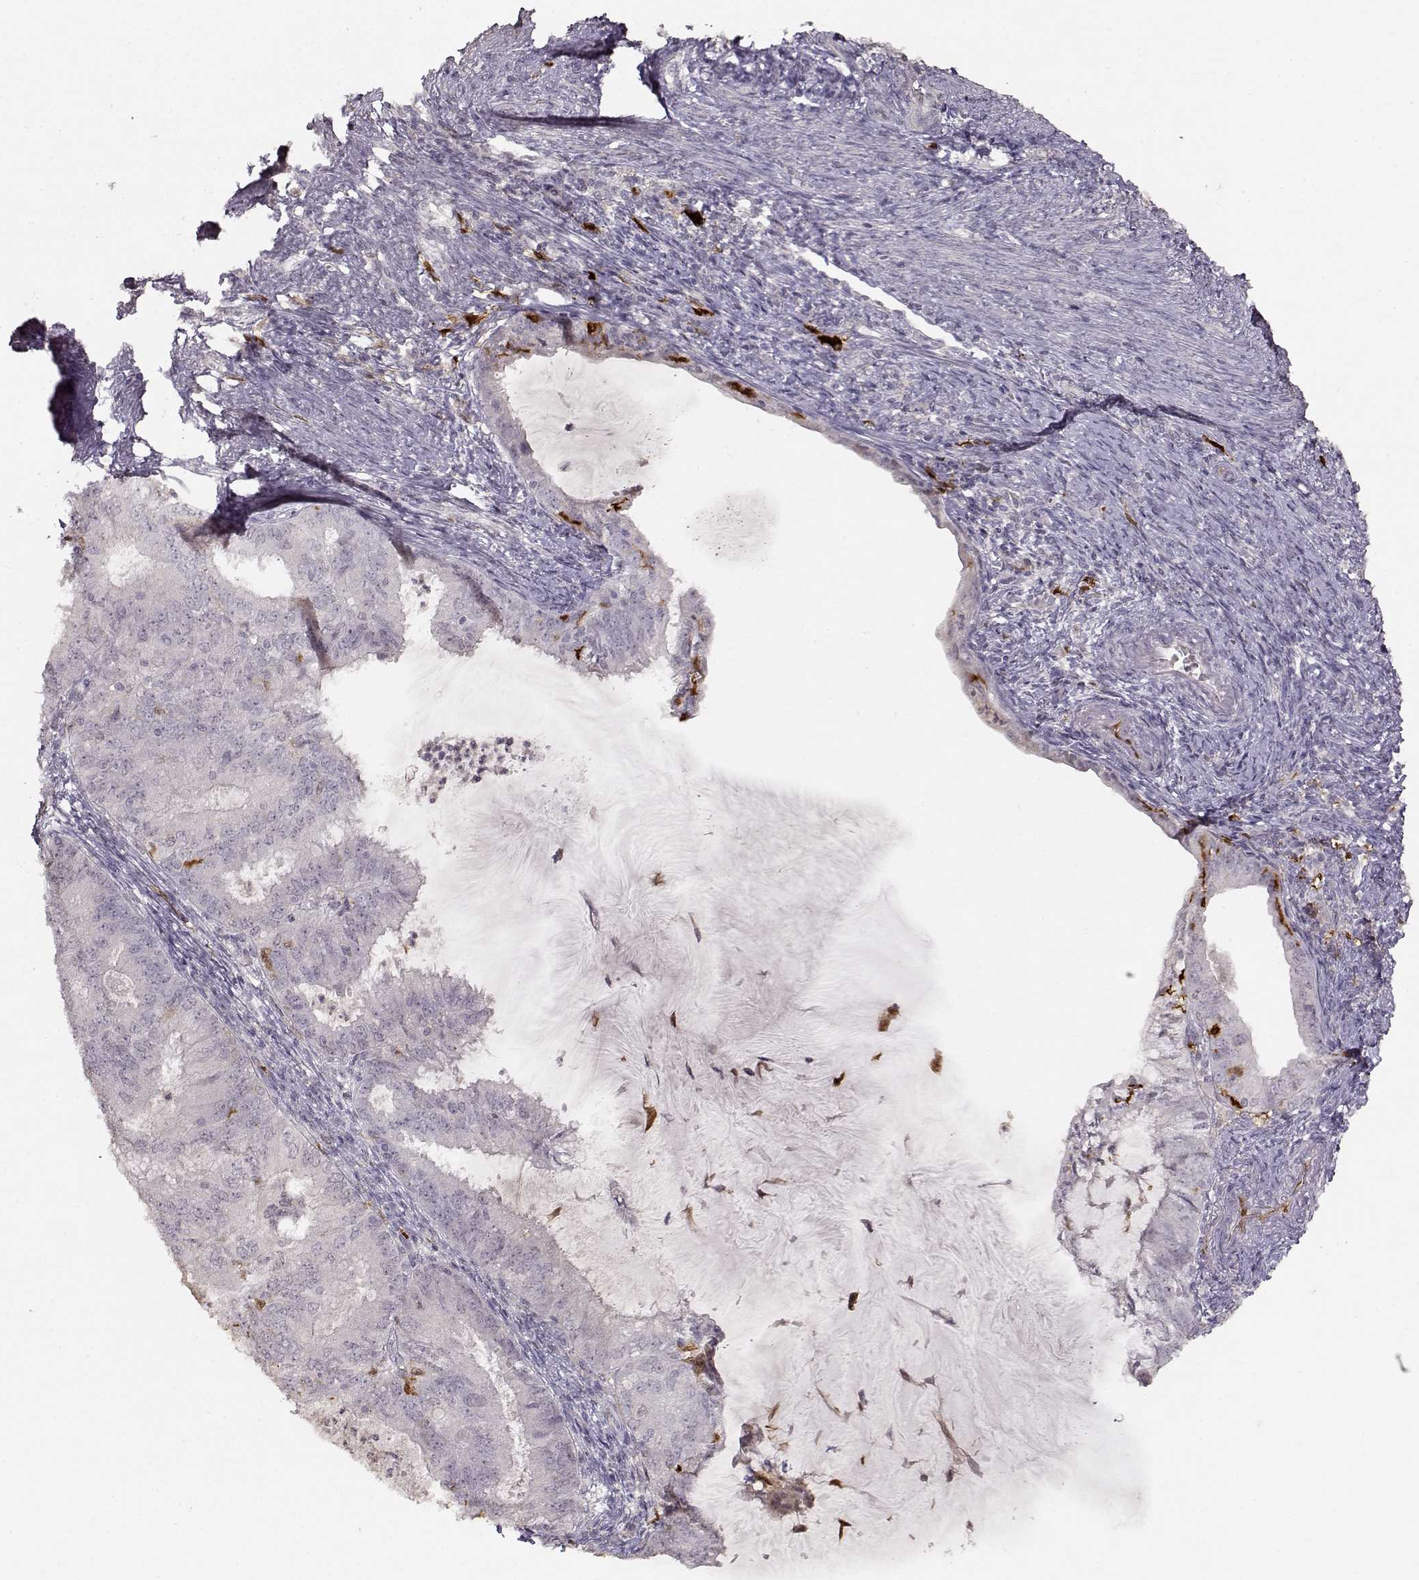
{"staining": {"intensity": "negative", "quantity": "none", "location": "none"}, "tissue": "endometrial cancer", "cell_type": "Tumor cells", "image_type": "cancer", "snomed": [{"axis": "morphology", "description": "Adenocarcinoma, NOS"}, {"axis": "topography", "description": "Endometrium"}], "caption": "Photomicrograph shows no significant protein expression in tumor cells of adenocarcinoma (endometrial). The staining was performed using DAB (3,3'-diaminobenzidine) to visualize the protein expression in brown, while the nuclei were stained in blue with hematoxylin (Magnification: 20x).", "gene": "S100B", "patient": {"sex": "female", "age": 57}}